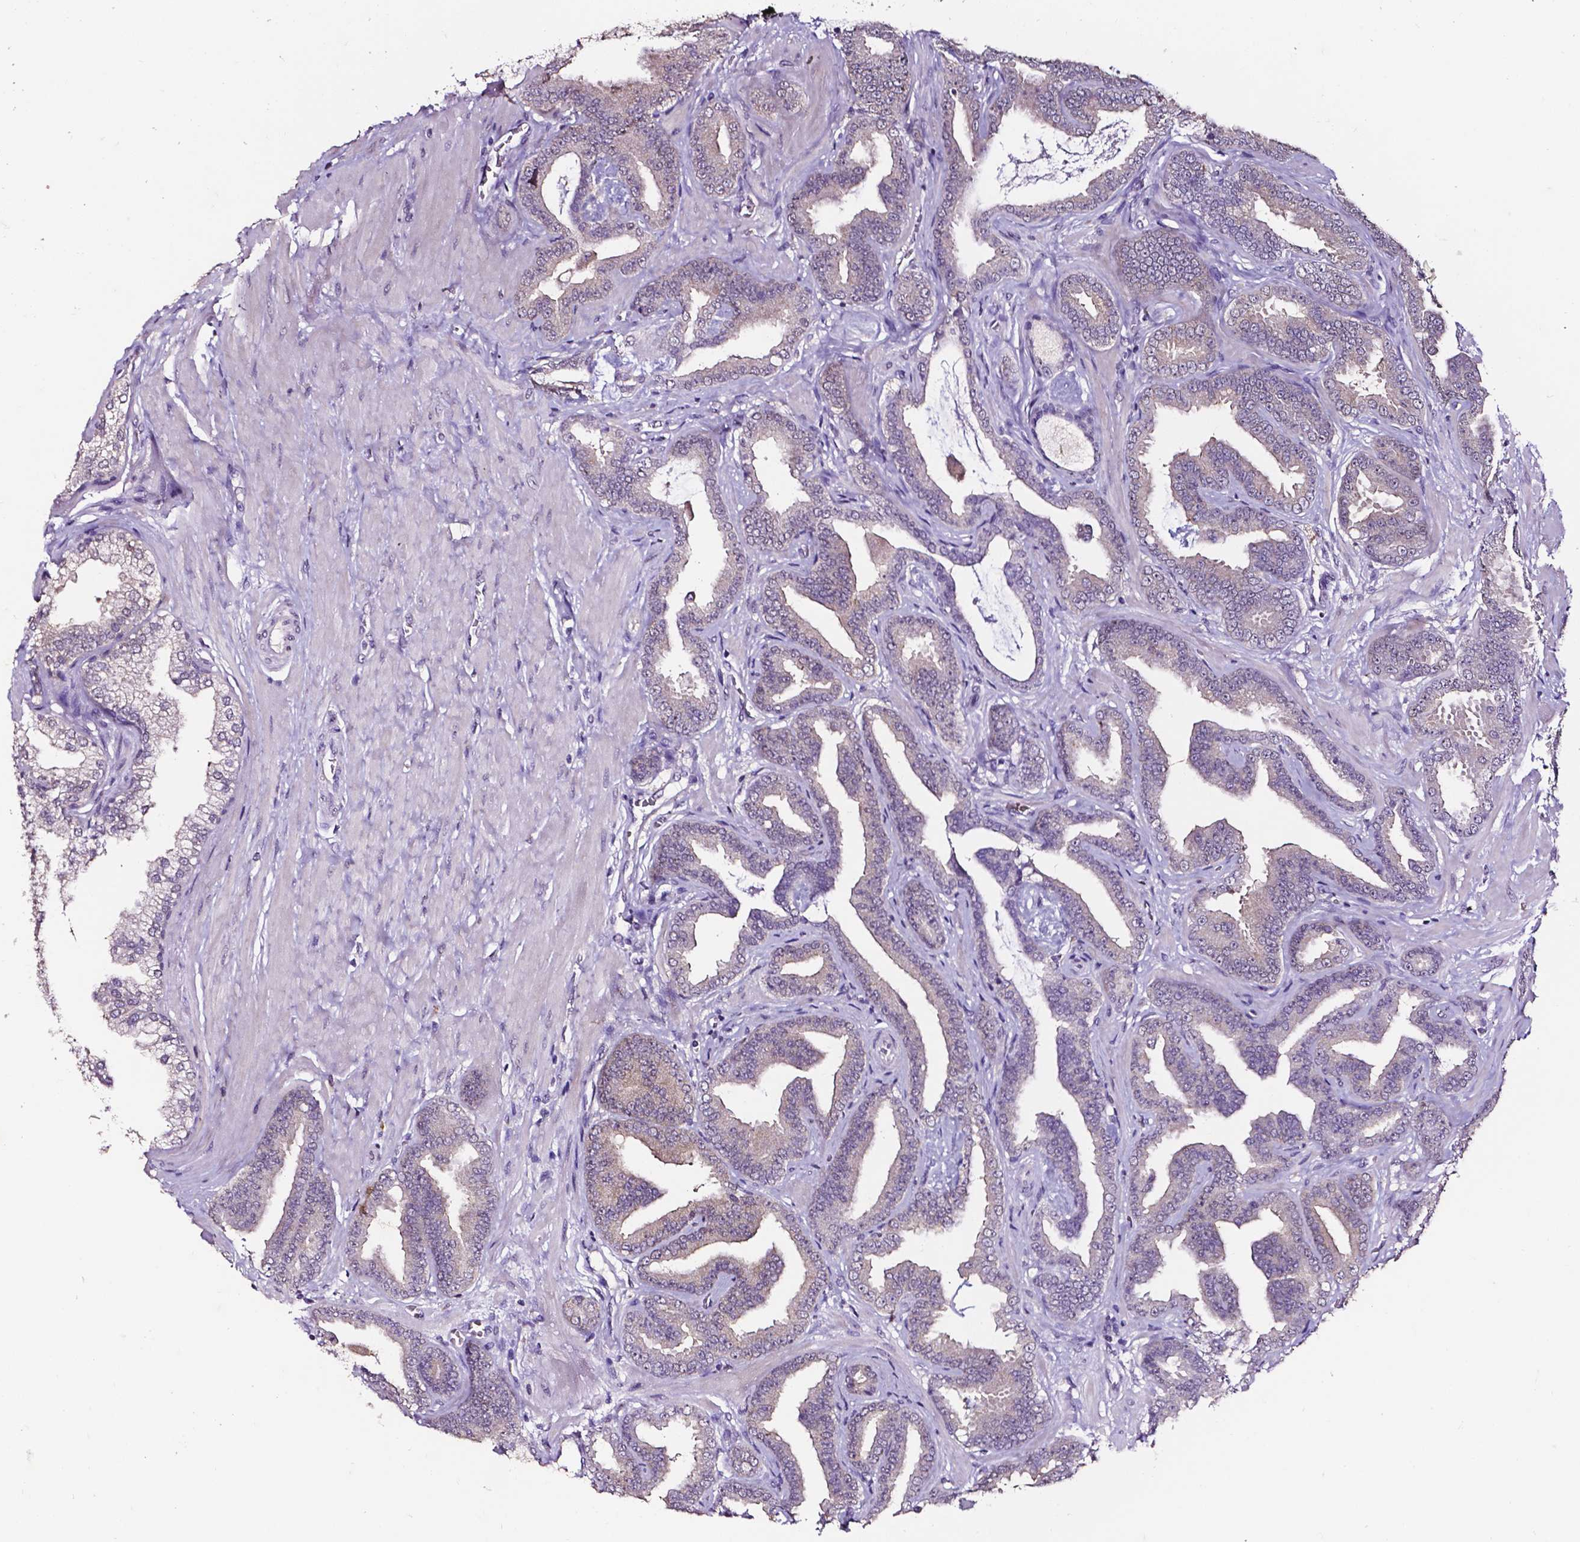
{"staining": {"intensity": "negative", "quantity": "none", "location": "none"}, "tissue": "prostate cancer", "cell_type": "Tumor cells", "image_type": "cancer", "snomed": [{"axis": "morphology", "description": "Adenocarcinoma, Low grade"}, {"axis": "topography", "description": "Prostate"}], "caption": "Immunohistochemistry micrograph of prostate cancer stained for a protein (brown), which demonstrates no staining in tumor cells.", "gene": "PSAT1", "patient": {"sex": "male", "age": 63}}